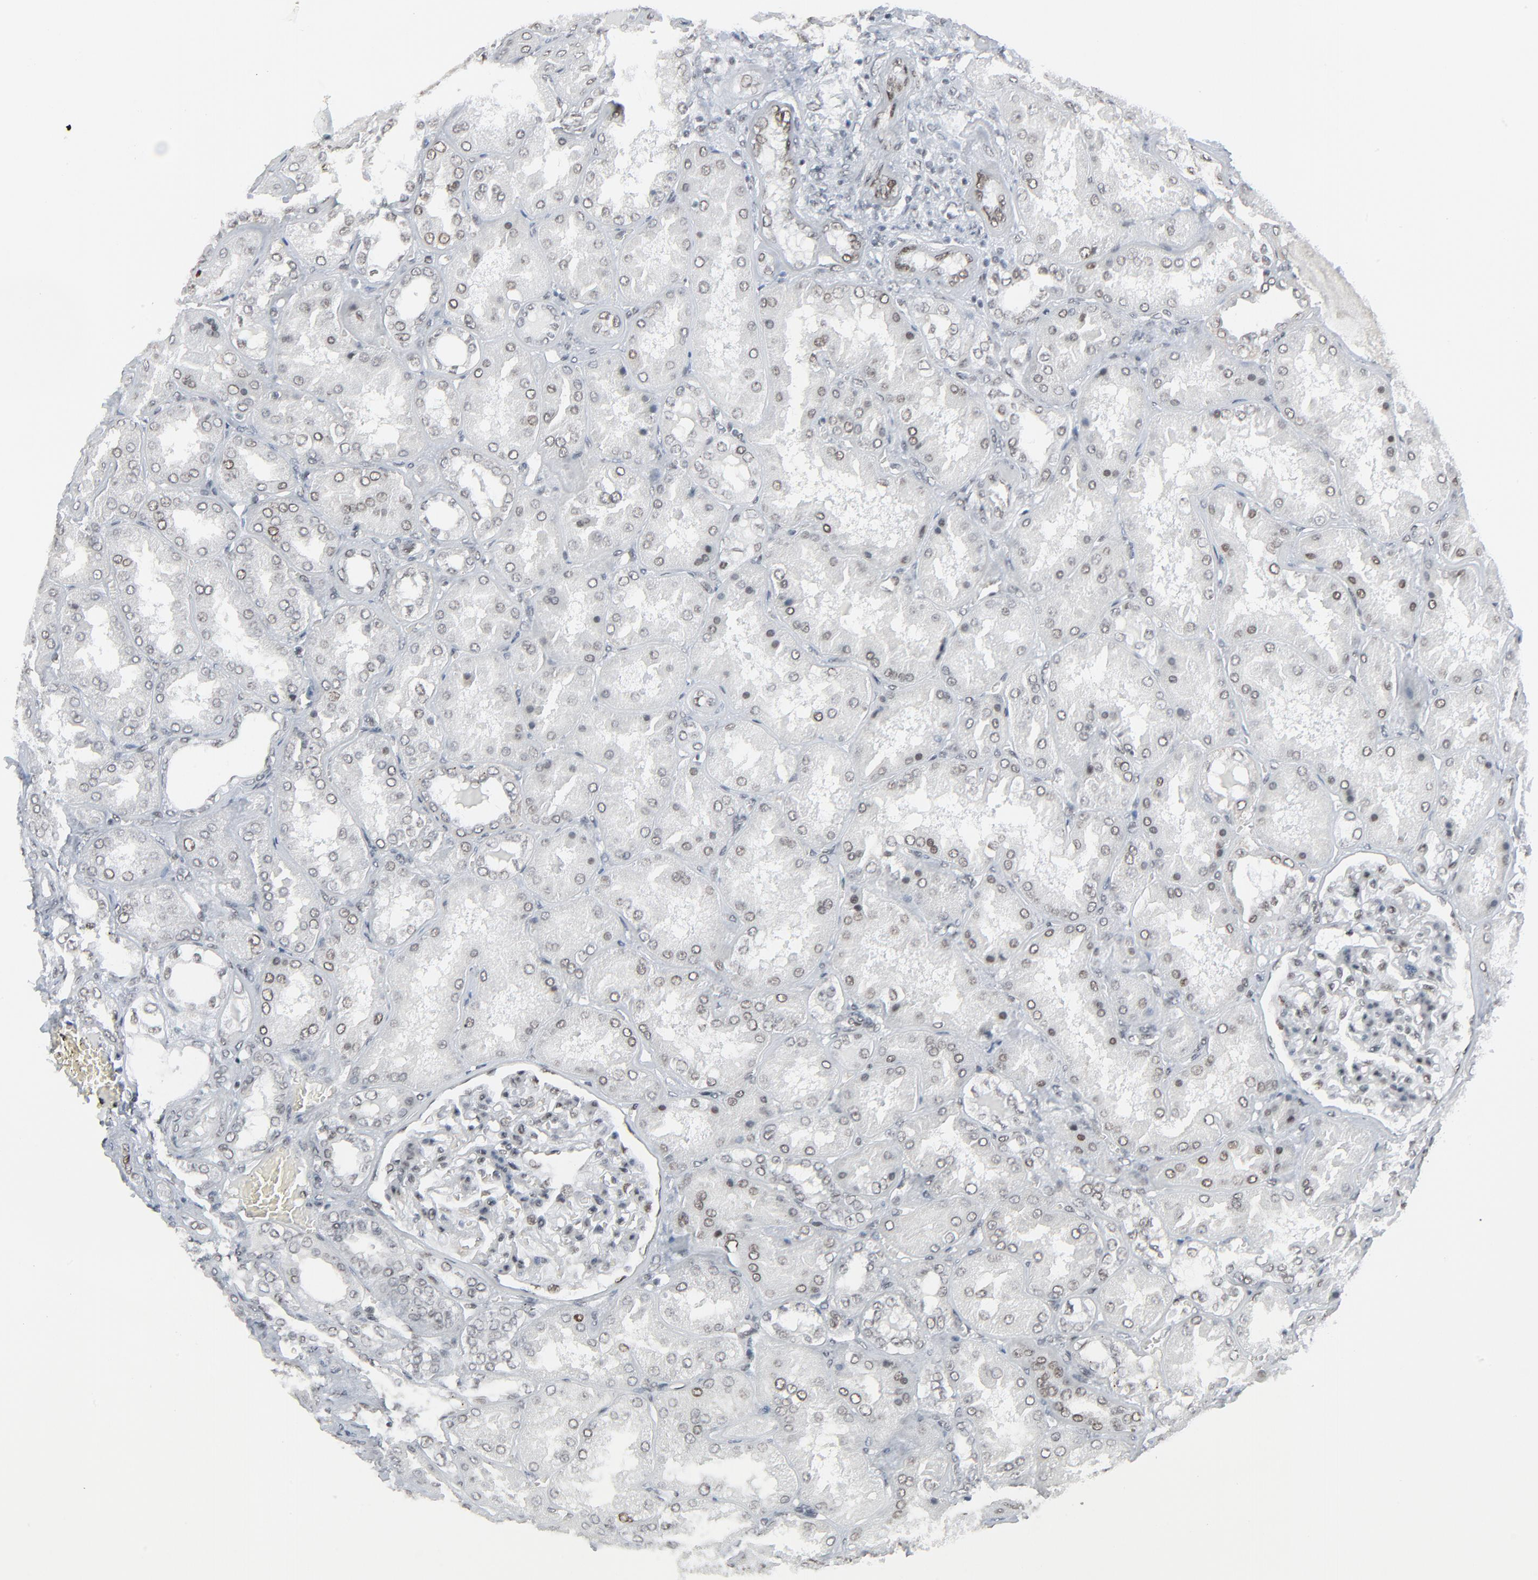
{"staining": {"intensity": "weak", "quantity": "<25%", "location": "nuclear"}, "tissue": "kidney", "cell_type": "Cells in glomeruli", "image_type": "normal", "snomed": [{"axis": "morphology", "description": "Normal tissue, NOS"}, {"axis": "topography", "description": "Kidney"}], "caption": "The image demonstrates no significant staining in cells in glomeruli of kidney. (Stains: DAB (3,3'-diaminobenzidine) IHC with hematoxylin counter stain, Microscopy: brightfield microscopy at high magnification).", "gene": "FBXO28", "patient": {"sex": "female", "age": 56}}